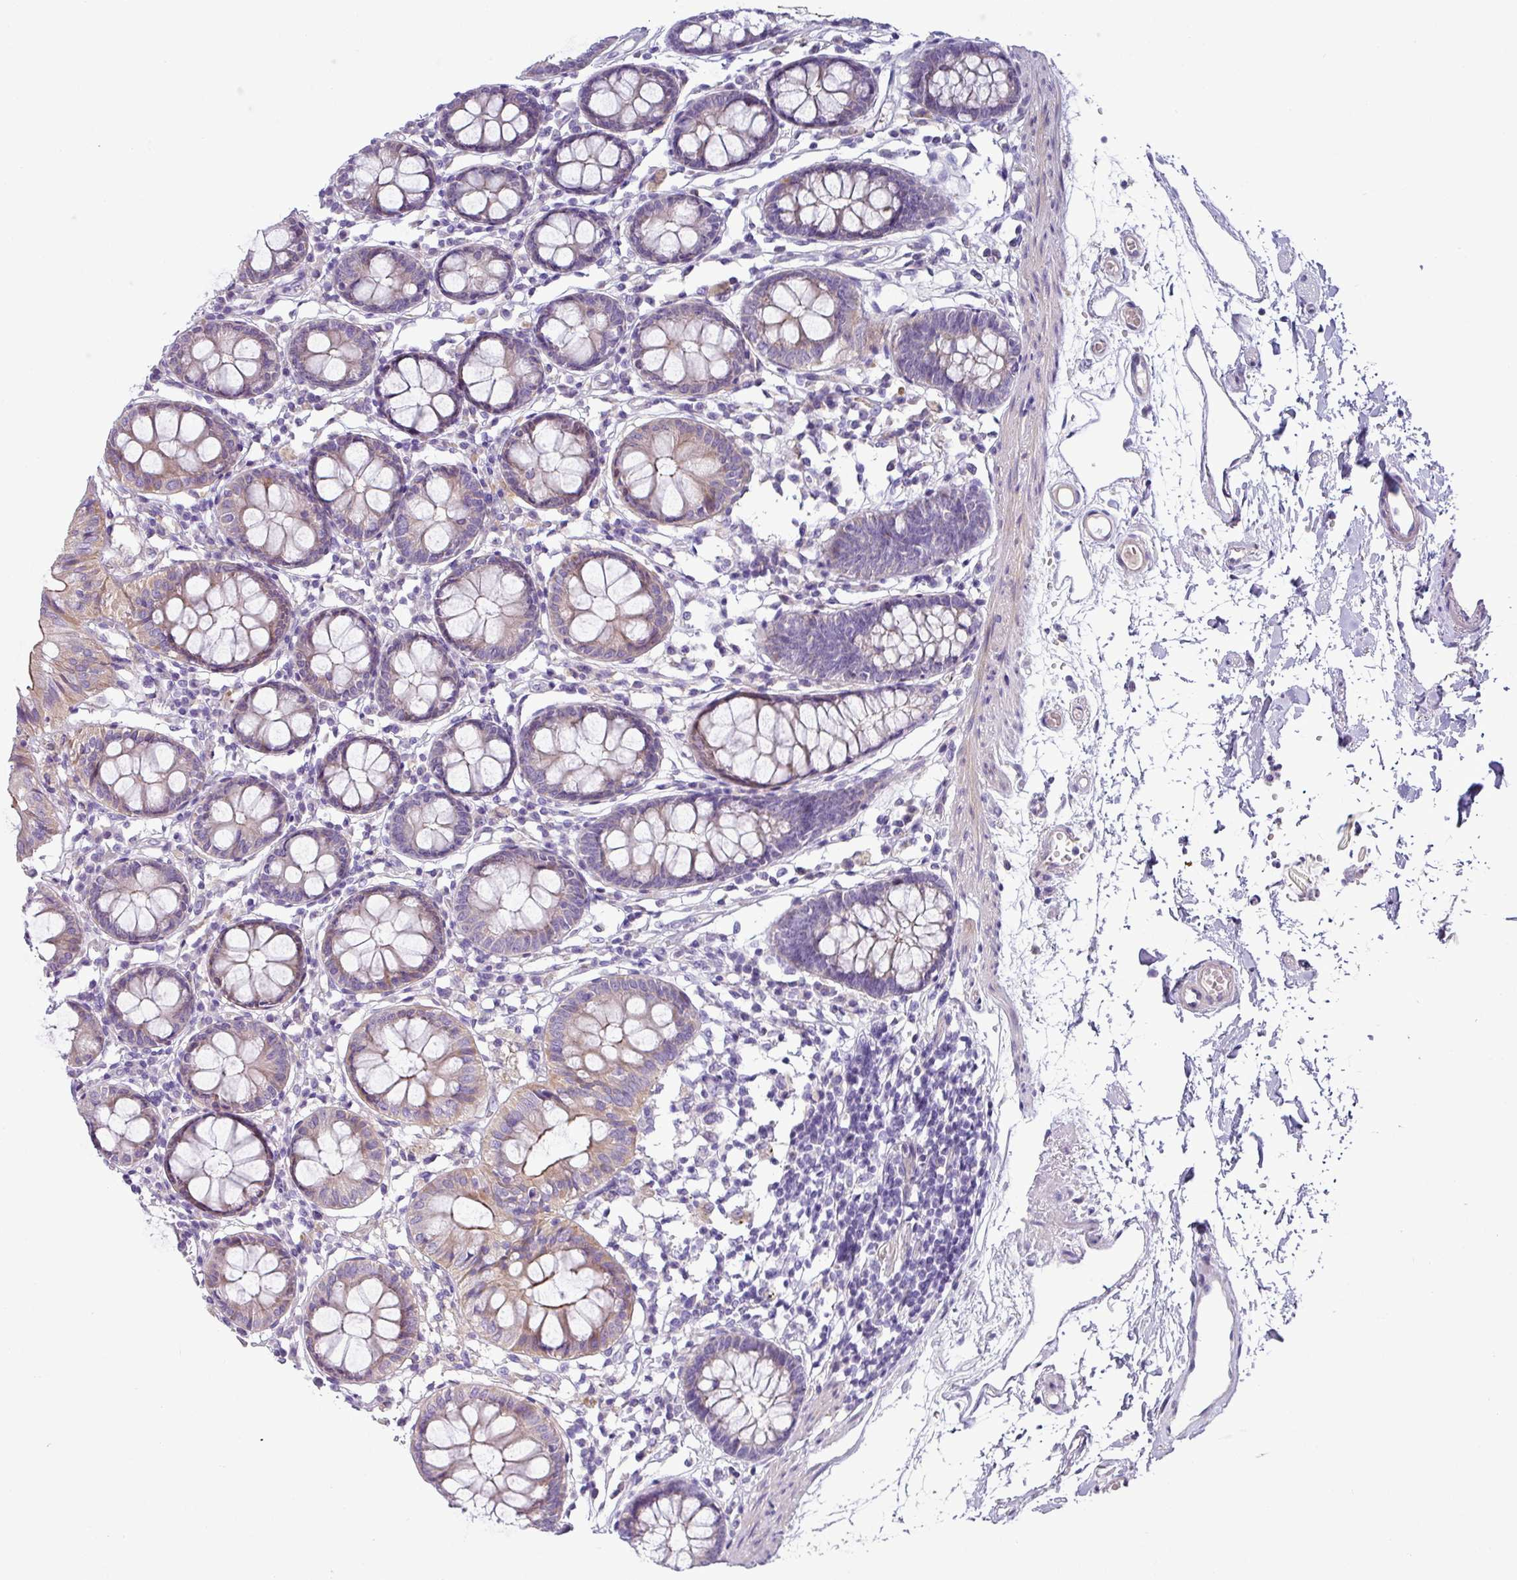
{"staining": {"intensity": "negative", "quantity": "none", "location": "none"}, "tissue": "colon", "cell_type": "Endothelial cells", "image_type": "normal", "snomed": [{"axis": "morphology", "description": "Normal tissue, NOS"}, {"axis": "topography", "description": "Colon"}], "caption": "Protein analysis of benign colon displays no significant positivity in endothelial cells. (Brightfield microscopy of DAB immunohistochemistry at high magnification).", "gene": "RGS16", "patient": {"sex": "female", "age": 84}}